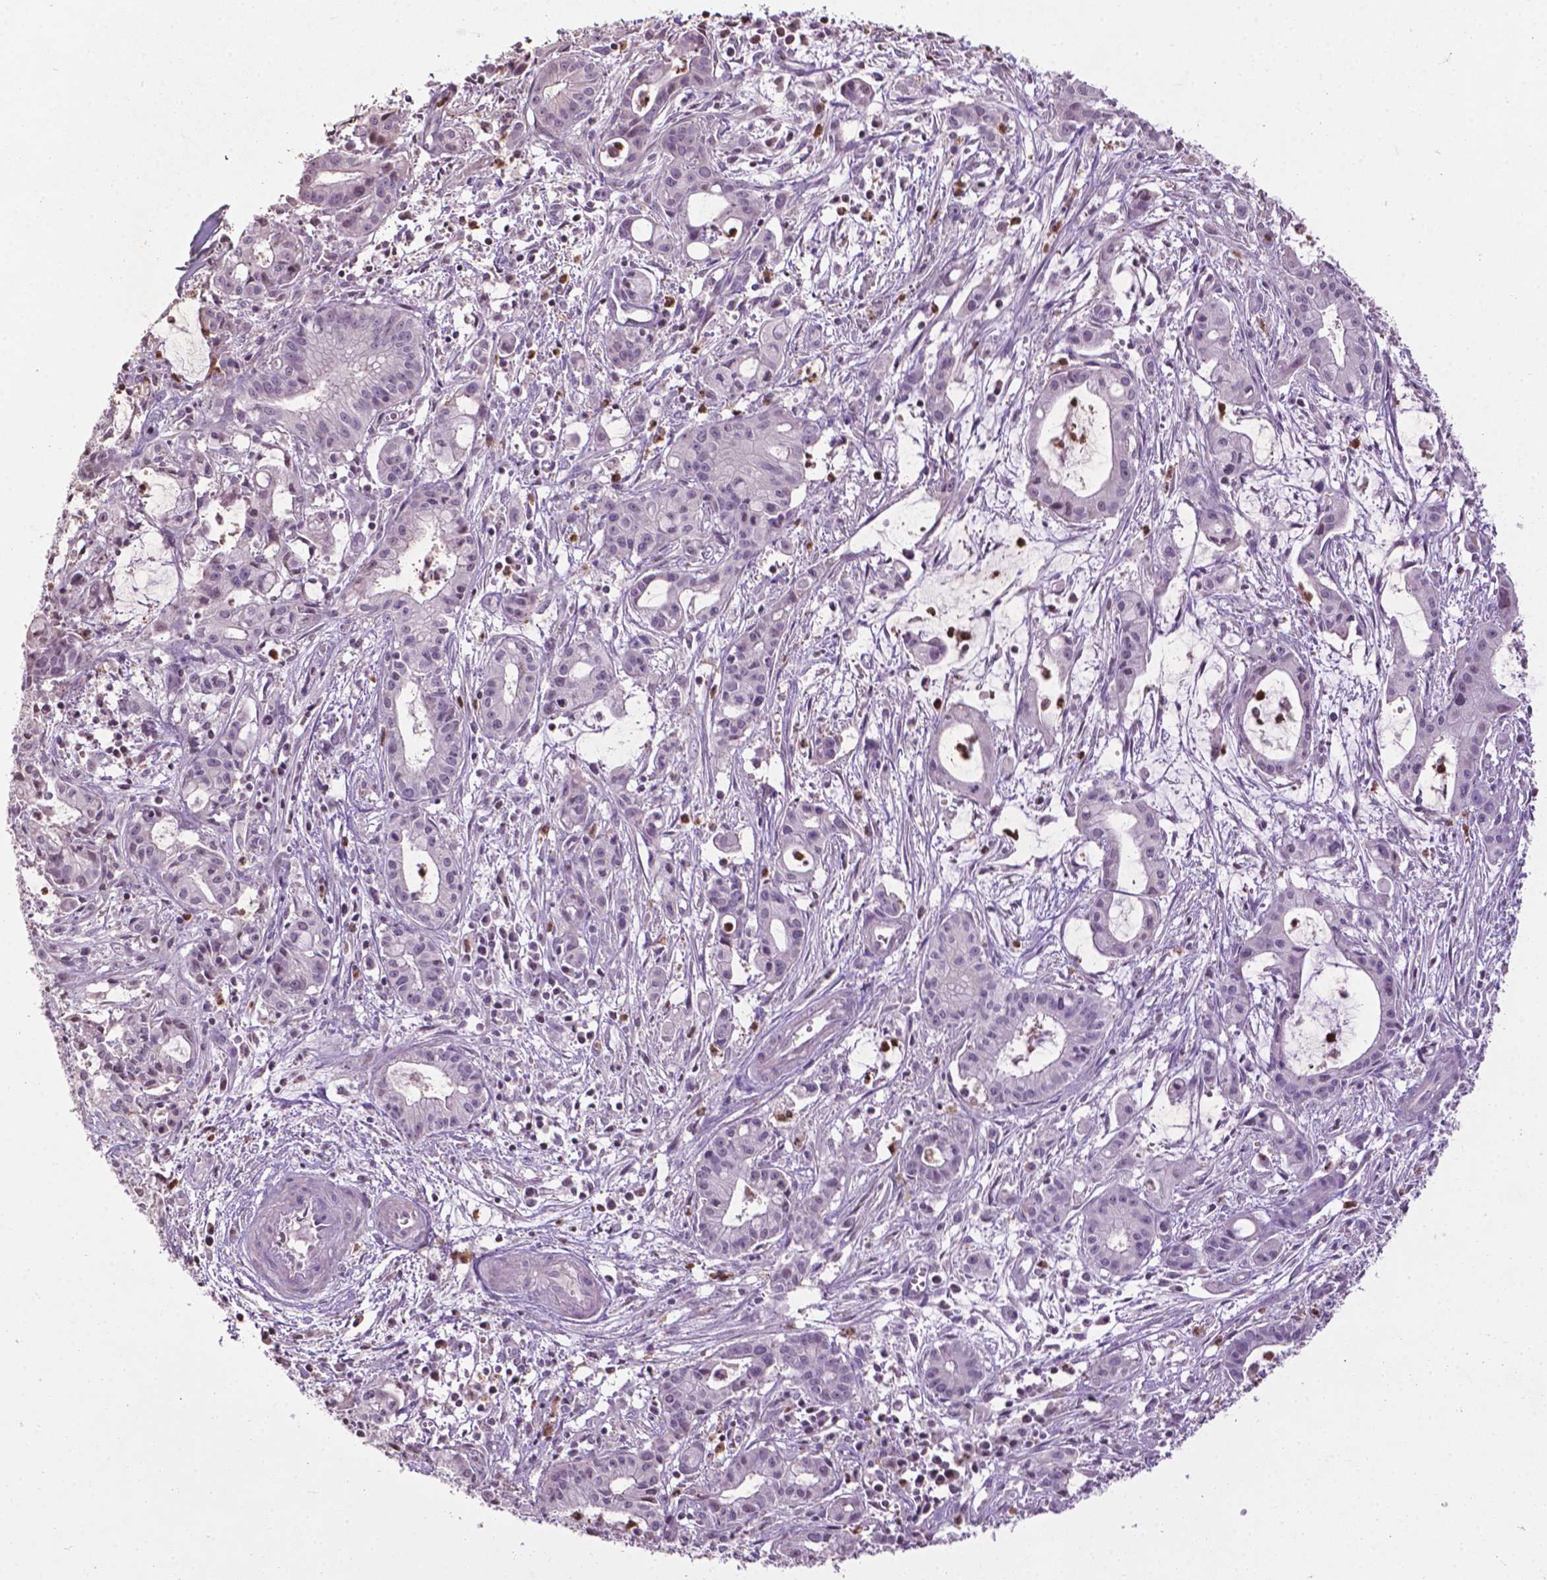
{"staining": {"intensity": "negative", "quantity": "none", "location": "none"}, "tissue": "pancreatic cancer", "cell_type": "Tumor cells", "image_type": "cancer", "snomed": [{"axis": "morphology", "description": "Adenocarcinoma, NOS"}, {"axis": "topography", "description": "Pancreas"}], "caption": "This is an immunohistochemistry photomicrograph of human pancreatic adenocarcinoma. There is no positivity in tumor cells.", "gene": "NTNG2", "patient": {"sex": "male", "age": 48}}